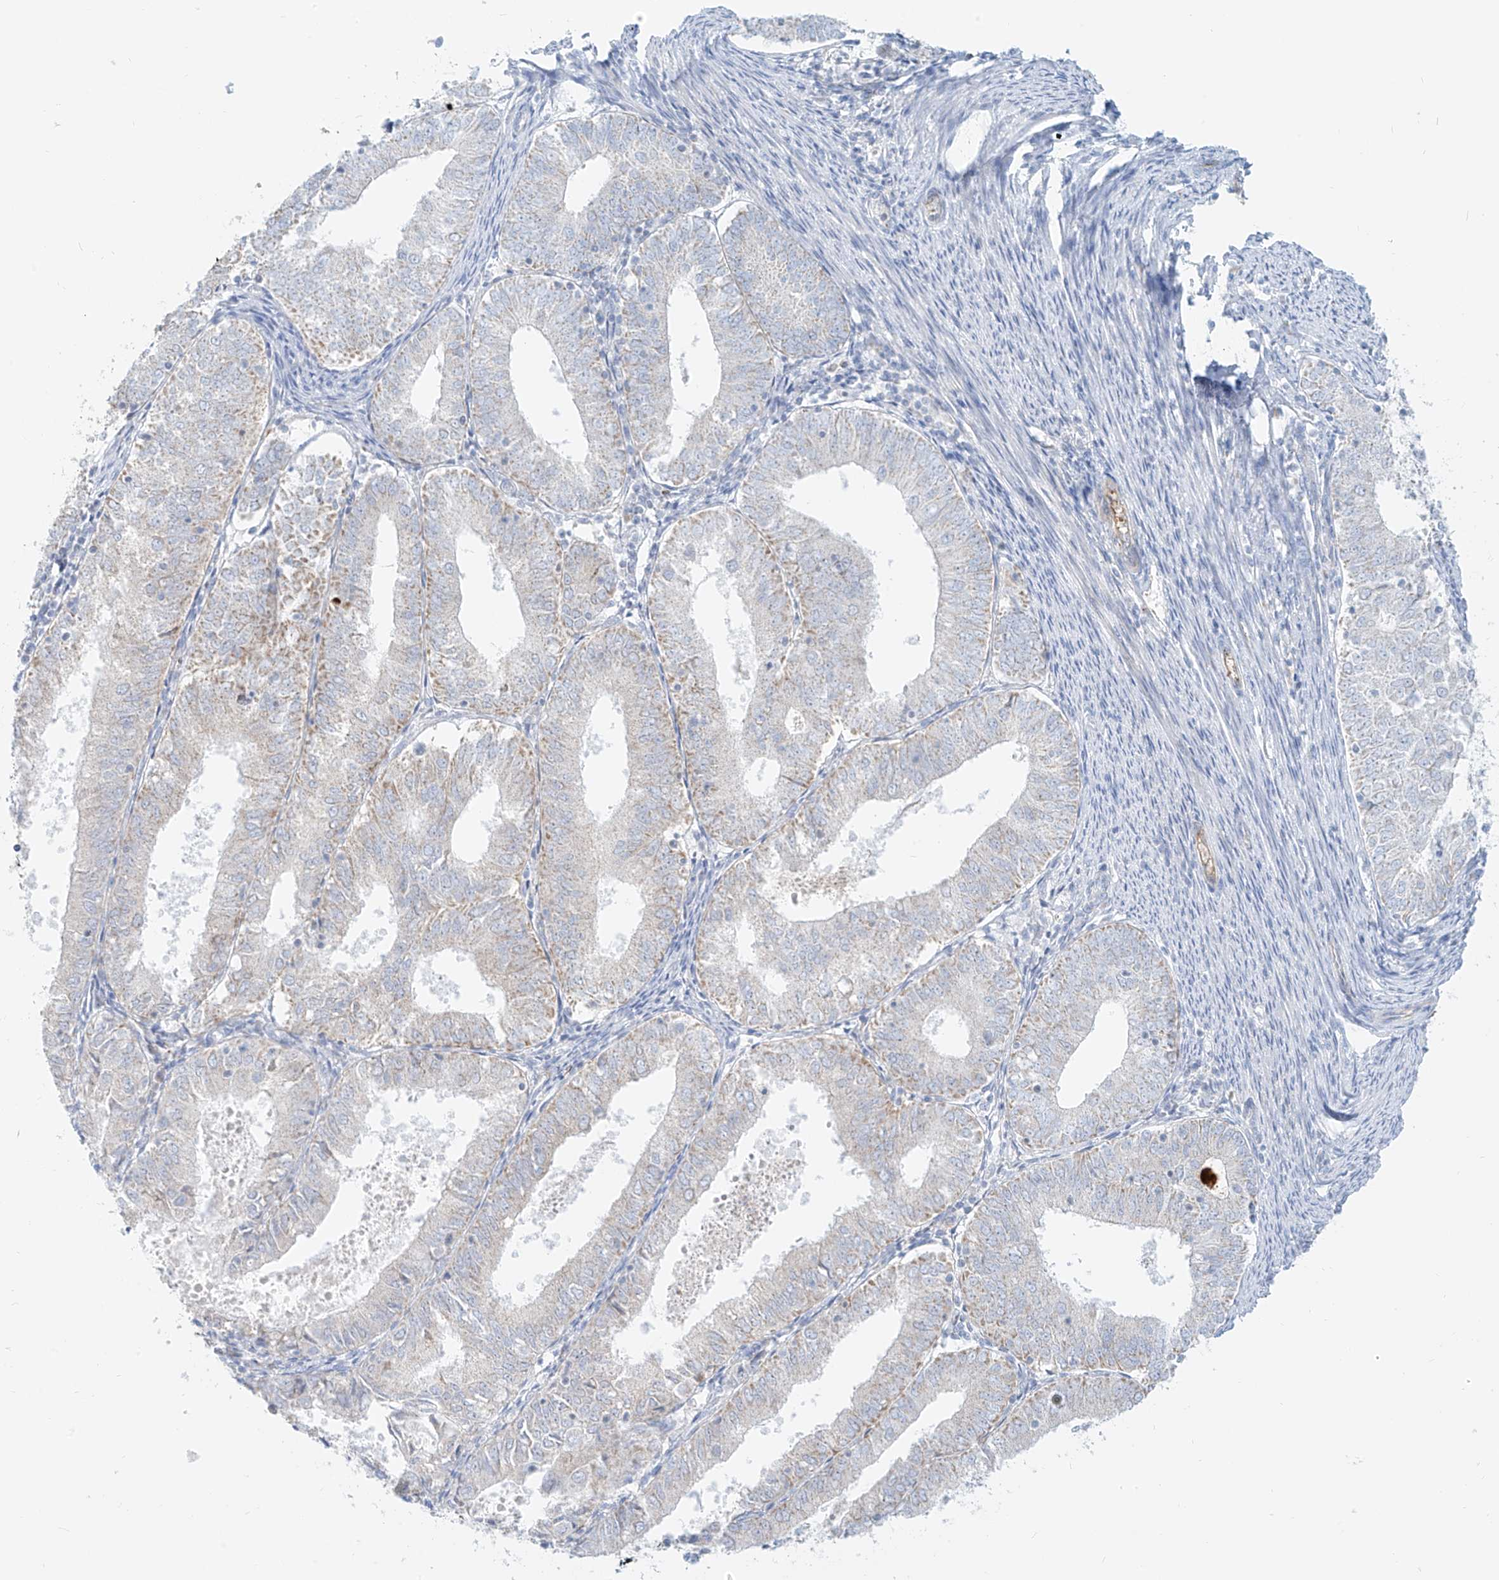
{"staining": {"intensity": "negative", "quantity": "none", "location": "none"}, "tissue": "endometrial cancer", "cell_type": "Tumor cells", "image_type": "cancer", "snomed": [{"axis": "morphology", "description": "Adenocarcinoma, NOS"}, {"axis": "topography", "description": "Endometrium"}], "caption": "Tumor cells show no significant expression in endometrial cancer.", "gene": "OCSTAMP", "patient": {"sex": "female", "age": 57}}